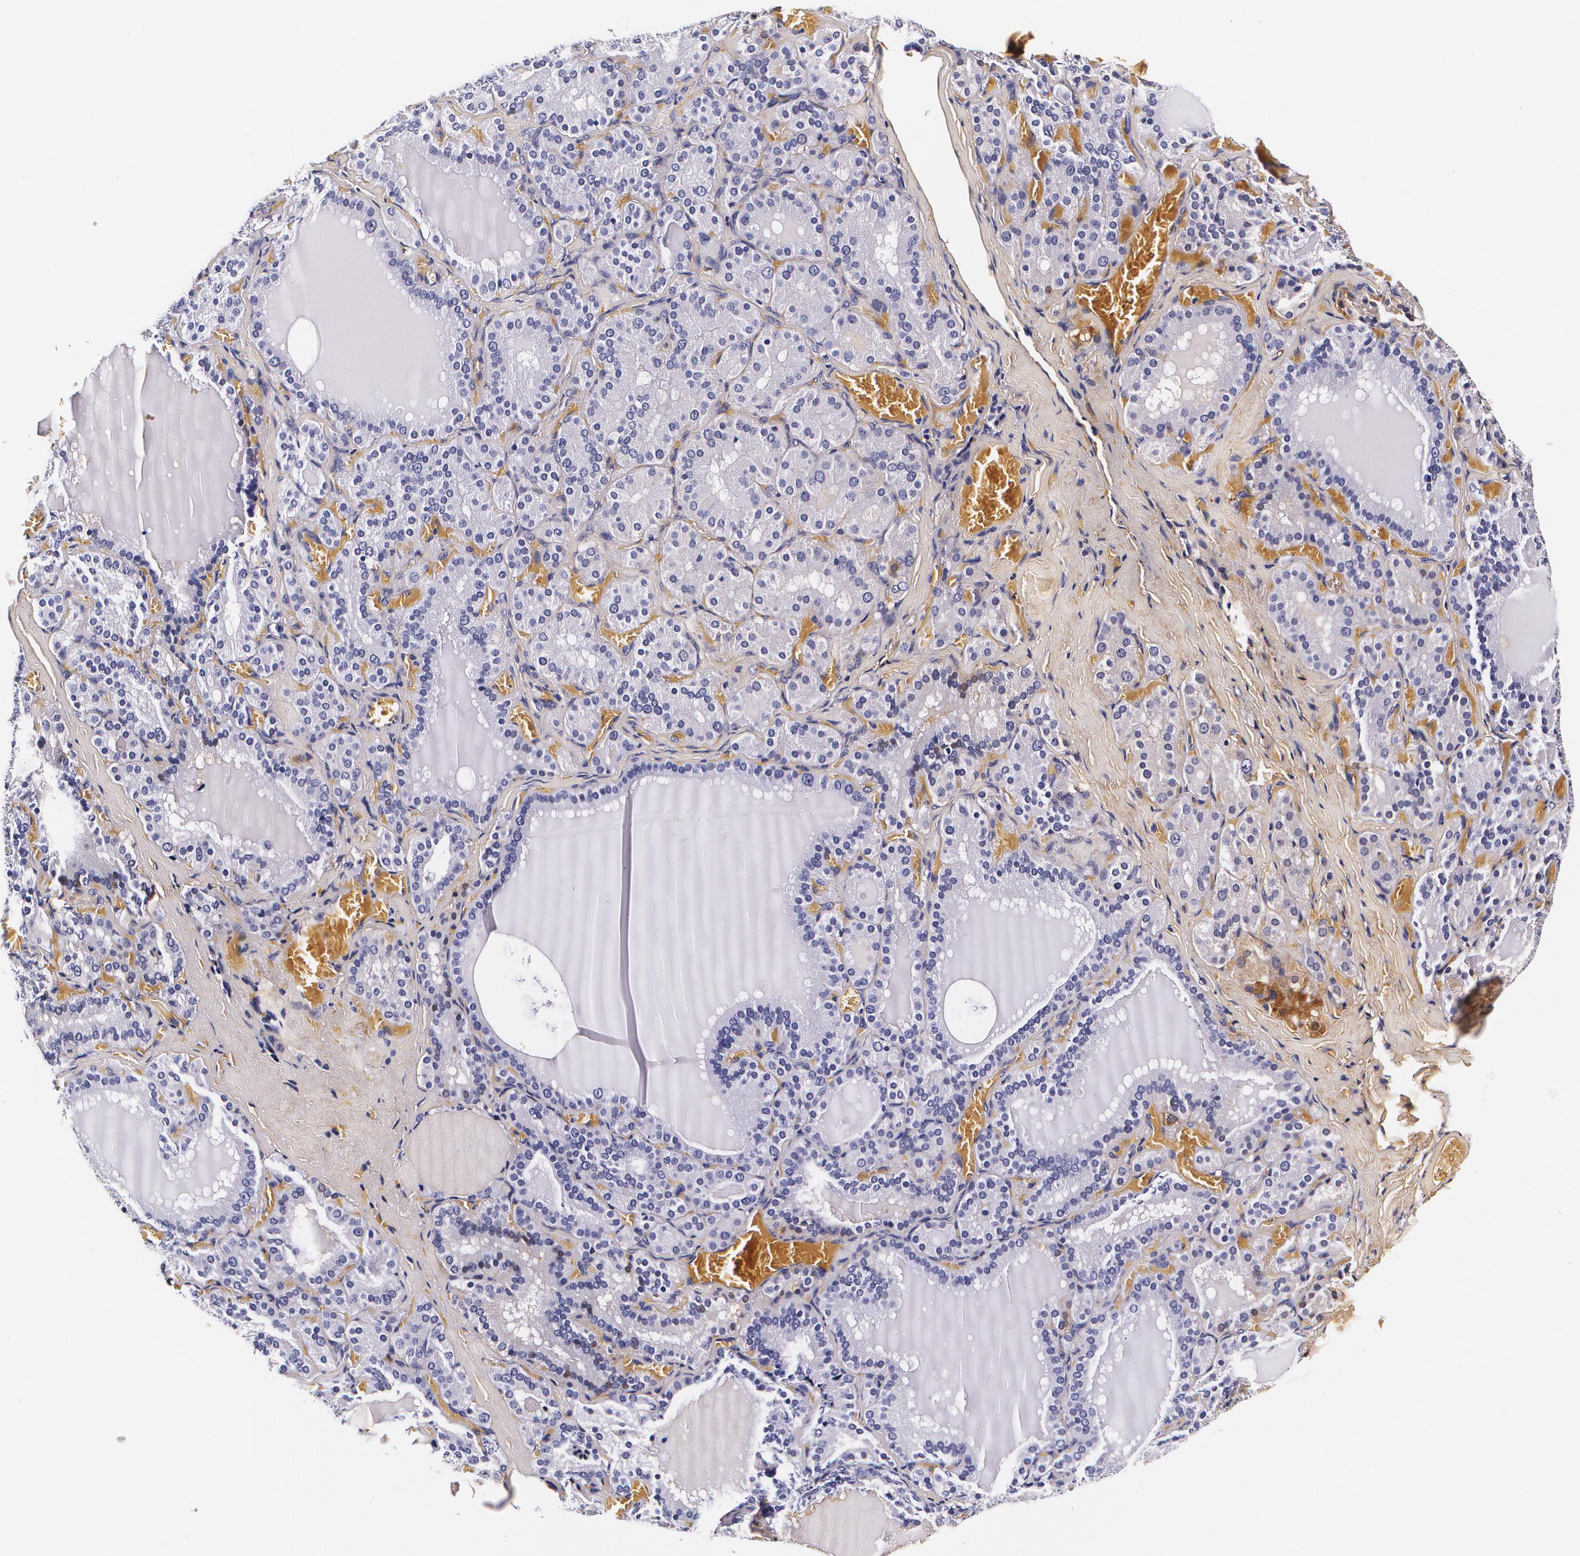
{"staining": {"intensity": "moderate", "quantity": "25%-75%", "location": "nuclear"}, "tissue": "thyroid gland", "cell_type": "Glandular cells", "image_type": "normal", "snomed": [{"axis": "morphology", "description": "Normal tissue, NOS"}, {"axis": "topography", "description": "Thyroid gland"}], "caption": "A medium amount of moderate nuclear staining is seen in approximately 25%-75% of glandular cells in benign thyroid gland.", "gene": "TTR", "patient": {"sex": "female", "age": 33}}